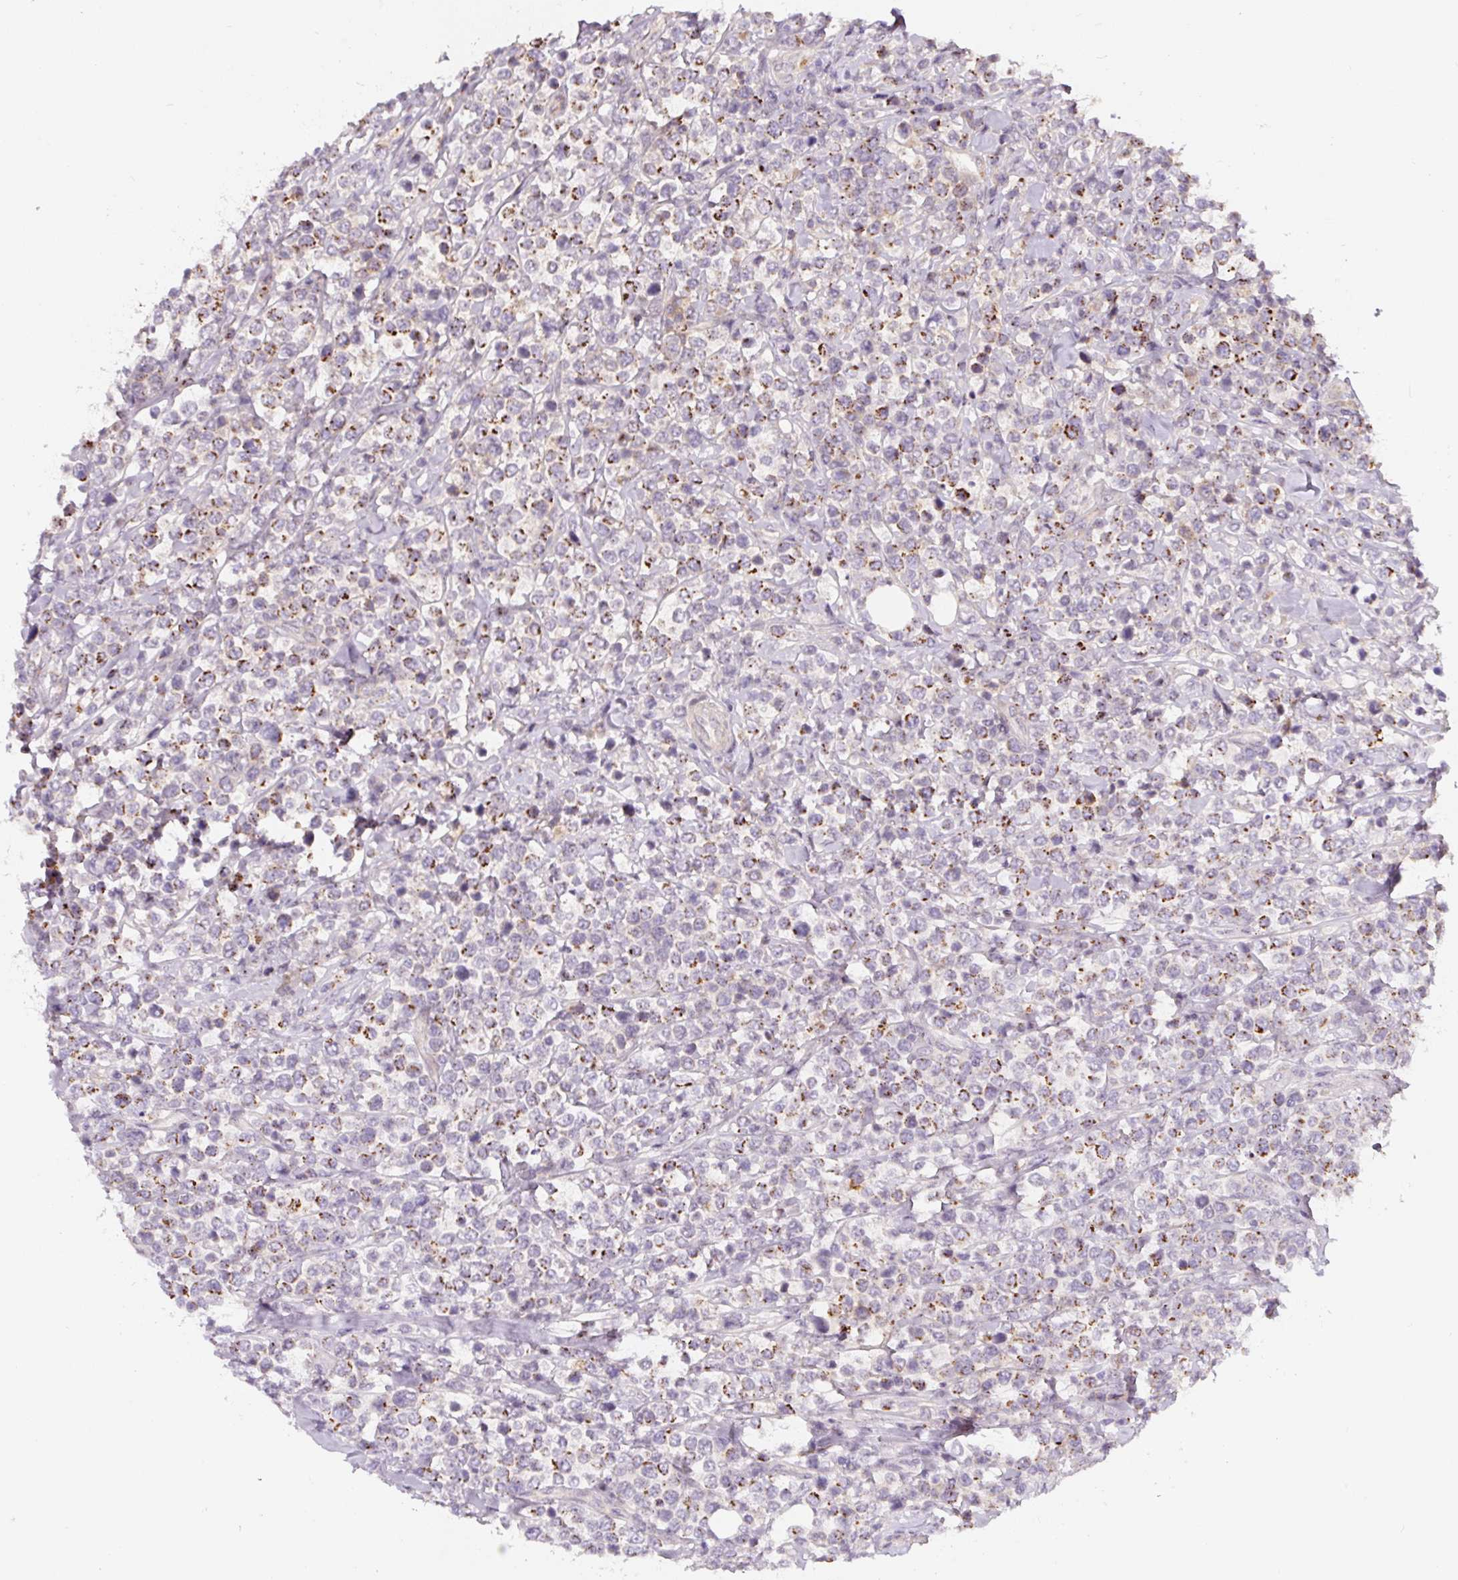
{"staining": {"intensity": "strong", "quantity": "25%-75%", "location": "cytoplasmic/membranous"}, "tissue": "lymphoma", "cell_type": "Tumor cells", "image_type": "cancer", "snomed": [{"axis": "morphology", "description": "Malignant lymphoma, non-Hodgkin's type, Low grade"}, {"axis": "topography", "description": "Lymph node"}], "caption": "IHC (DAB) staining of human malignant lymphoma, non-Hodgkin's type (low-grade) shows strong cytoplasmic/membranous protein positivity in about 25%-75% of tumor cells.", "gene": "PWWP3B", "patient": {"sex": "male", "age": 60}}